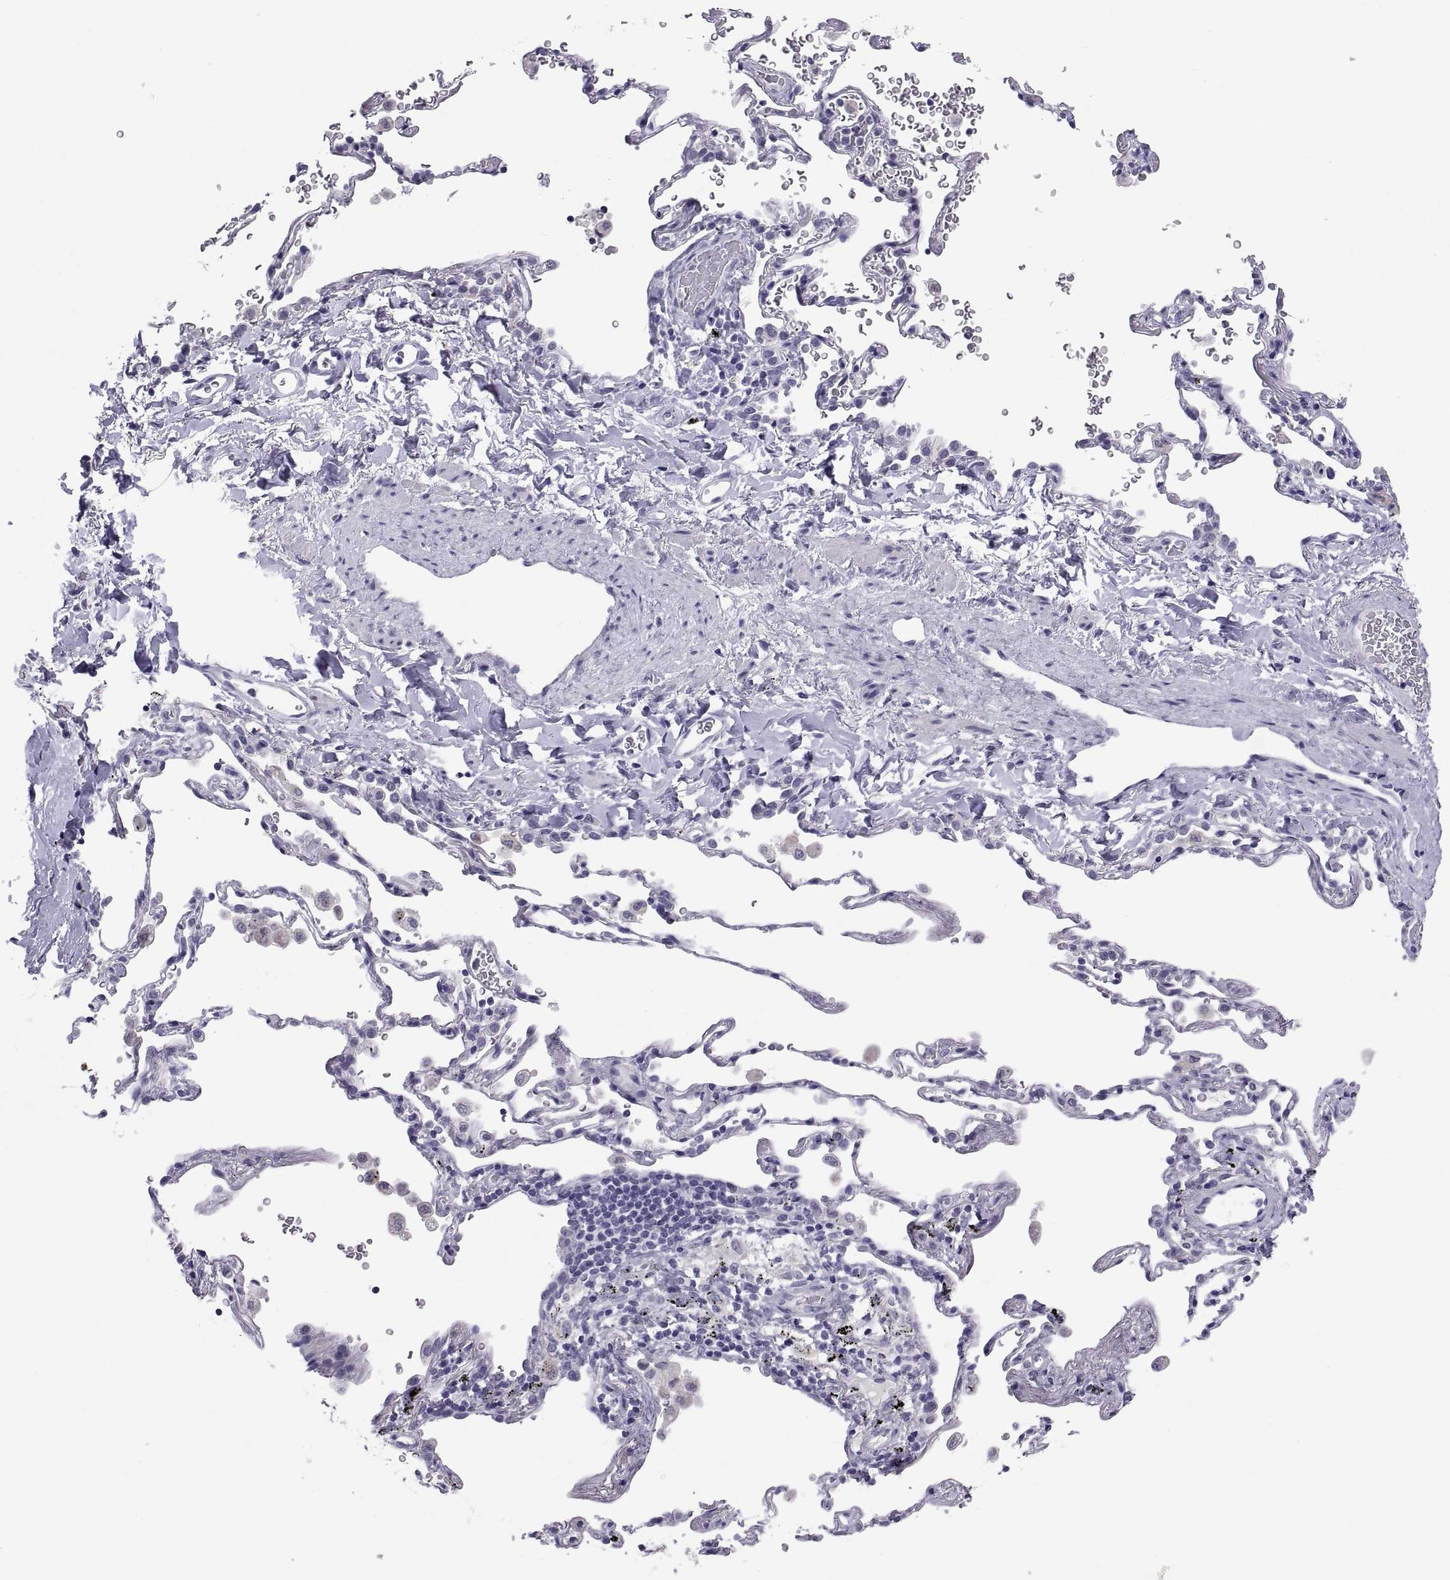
{"staining": {"intensity": "negative", "quantity": "none", "location": "none"}, "tissue": "soft tissue", "cell_type": "Chondrocytes", "image_type": "normal", "snomed": [{"axis": "morphology", "description": "Normal tissue, NOS"}, {"axis": "morphology", "description": "Adenocarcinoma, NOS"}, {"axis": "topography", "description": "Cartilage tissue"}, {"axis": "topography", "description": "Lung"}], "caption": "Photomicrograph shows no protein positivity in chondrocytes of unremarkable soft tissue.", "gene": "TEX13A", "patient": {"sex": "male", "age": 59}}